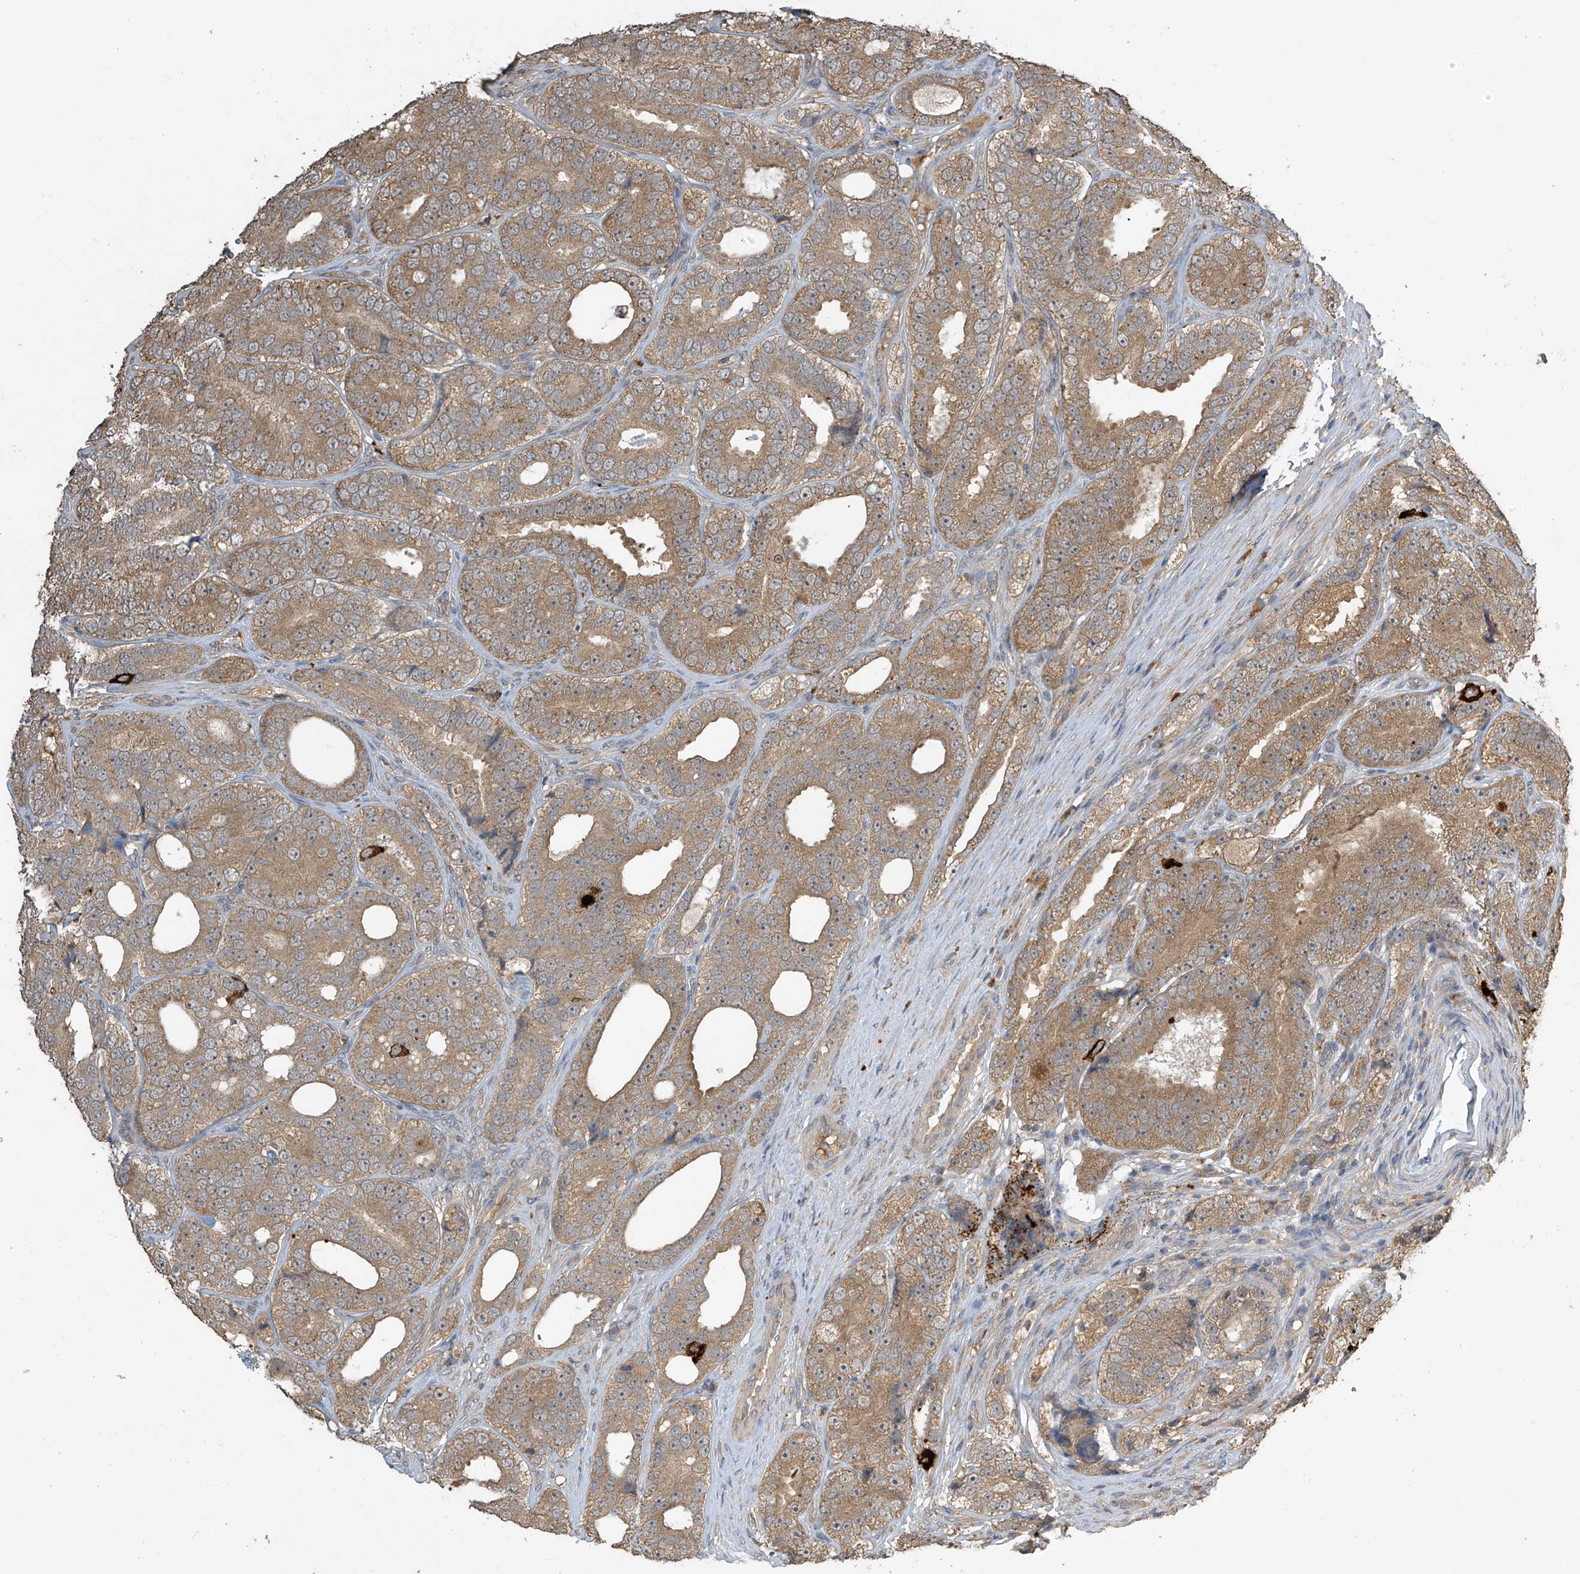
{"staining": {"intensity": "moderate", "quantity": ">75%", "location": "cytoplasmic/membranous"}, "tissue": "prostate cancer", "cell_type": "Tumor cells", "image_type": "cancer", "snomed": [{"axis": "morphology", "description": "Adenocarcinoma, High grade"}, {"axis": "topography", "description": "Prostate"}], "caption": "Immunohistochemical staining of prostate cancer displays medium levels of moderate cytoplasmic/membranous staining in approximately >75% of tumor cells. The staining is performed using DAB brown chromogen to label protein expression. The nuclei are counter-stained blue using hematoxylin.", "gene": "SLFN14", "patient": {"sex": "male", "age": 56}}